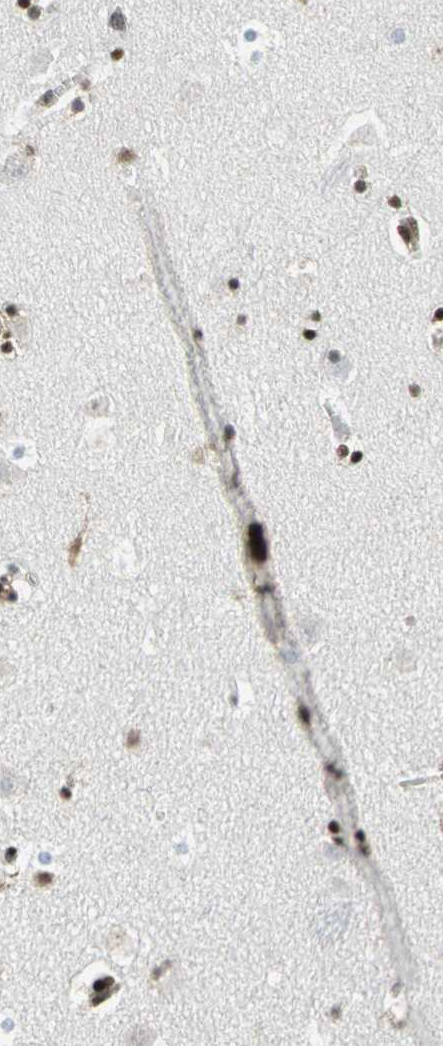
{"staining": {"intensity": "strong", "quantity": ">75%", "location": "nuclear"}, "tissue": "caudate", "cell_type": "Glial cells", "image_type": "normal", "snomed": [{"axis": "morphology", "description": "Normal tissue, NOS"}, {"axis": "topography", "description": "Lateral ventricle wall"}], "caption": "Glial cells demonstrate high levels of strong nuclear positivity in approximately >75% of cells in unremarkable caudate.", "gene": "SMARCA4", "patient": {"sex": "male", "age": 45}}